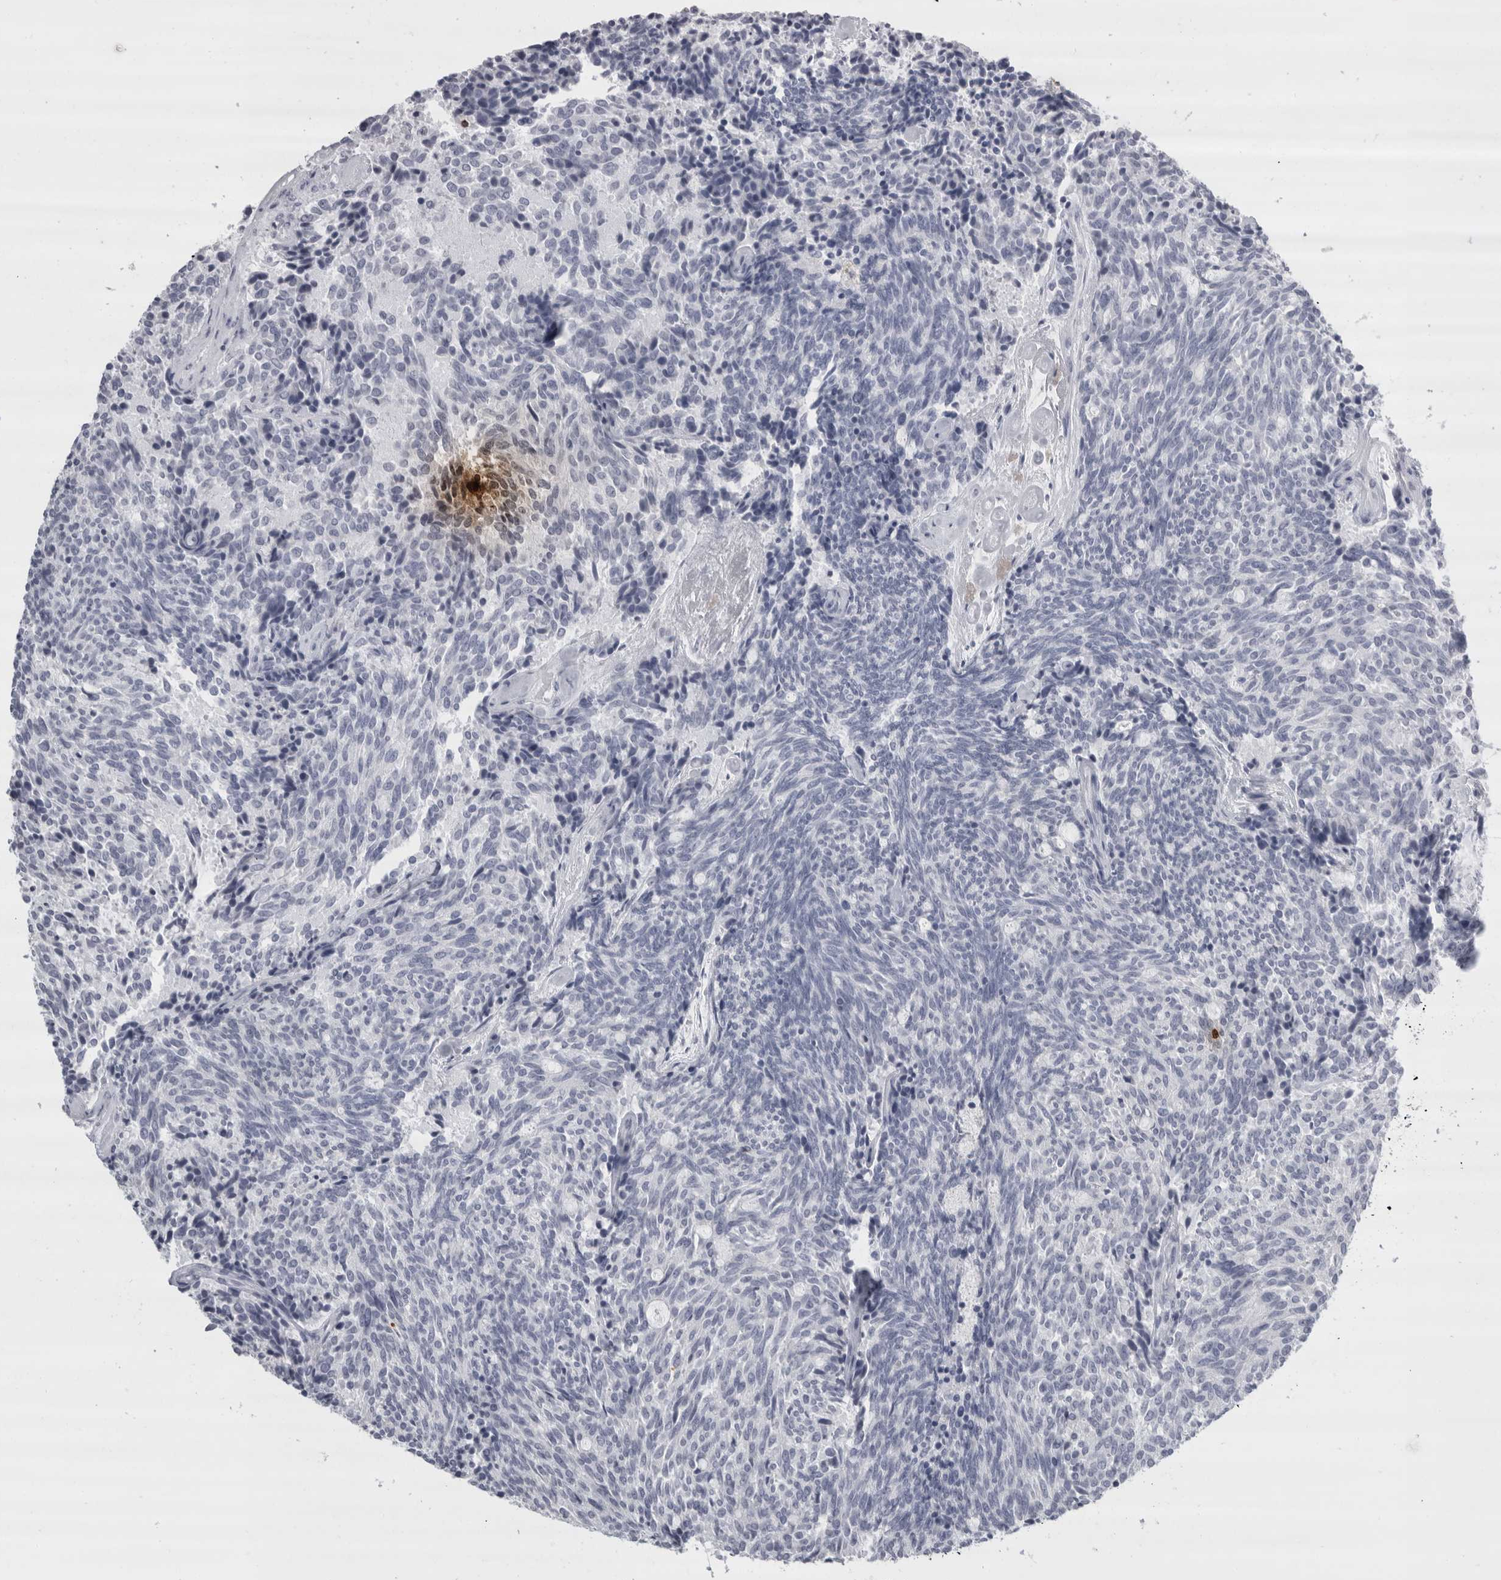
{"staining": {"intensity": "negative", "quantity": "none", "location": "none"}, "tissue": "carcinoid", "cell_type": "Tumor cells", "image_type": "cancer", "snomed": [{"axis": "morphology", "description": "Carcinoid, malignant, NOS"}, {"axis": "topography", "description": "Pancreas"}], "caption": "Micrograph shows no significant protein staining in tumor cells of carcinoid (malignant).", "gene": "GNLY", "patient": {"sex": "female", "age": 54}}